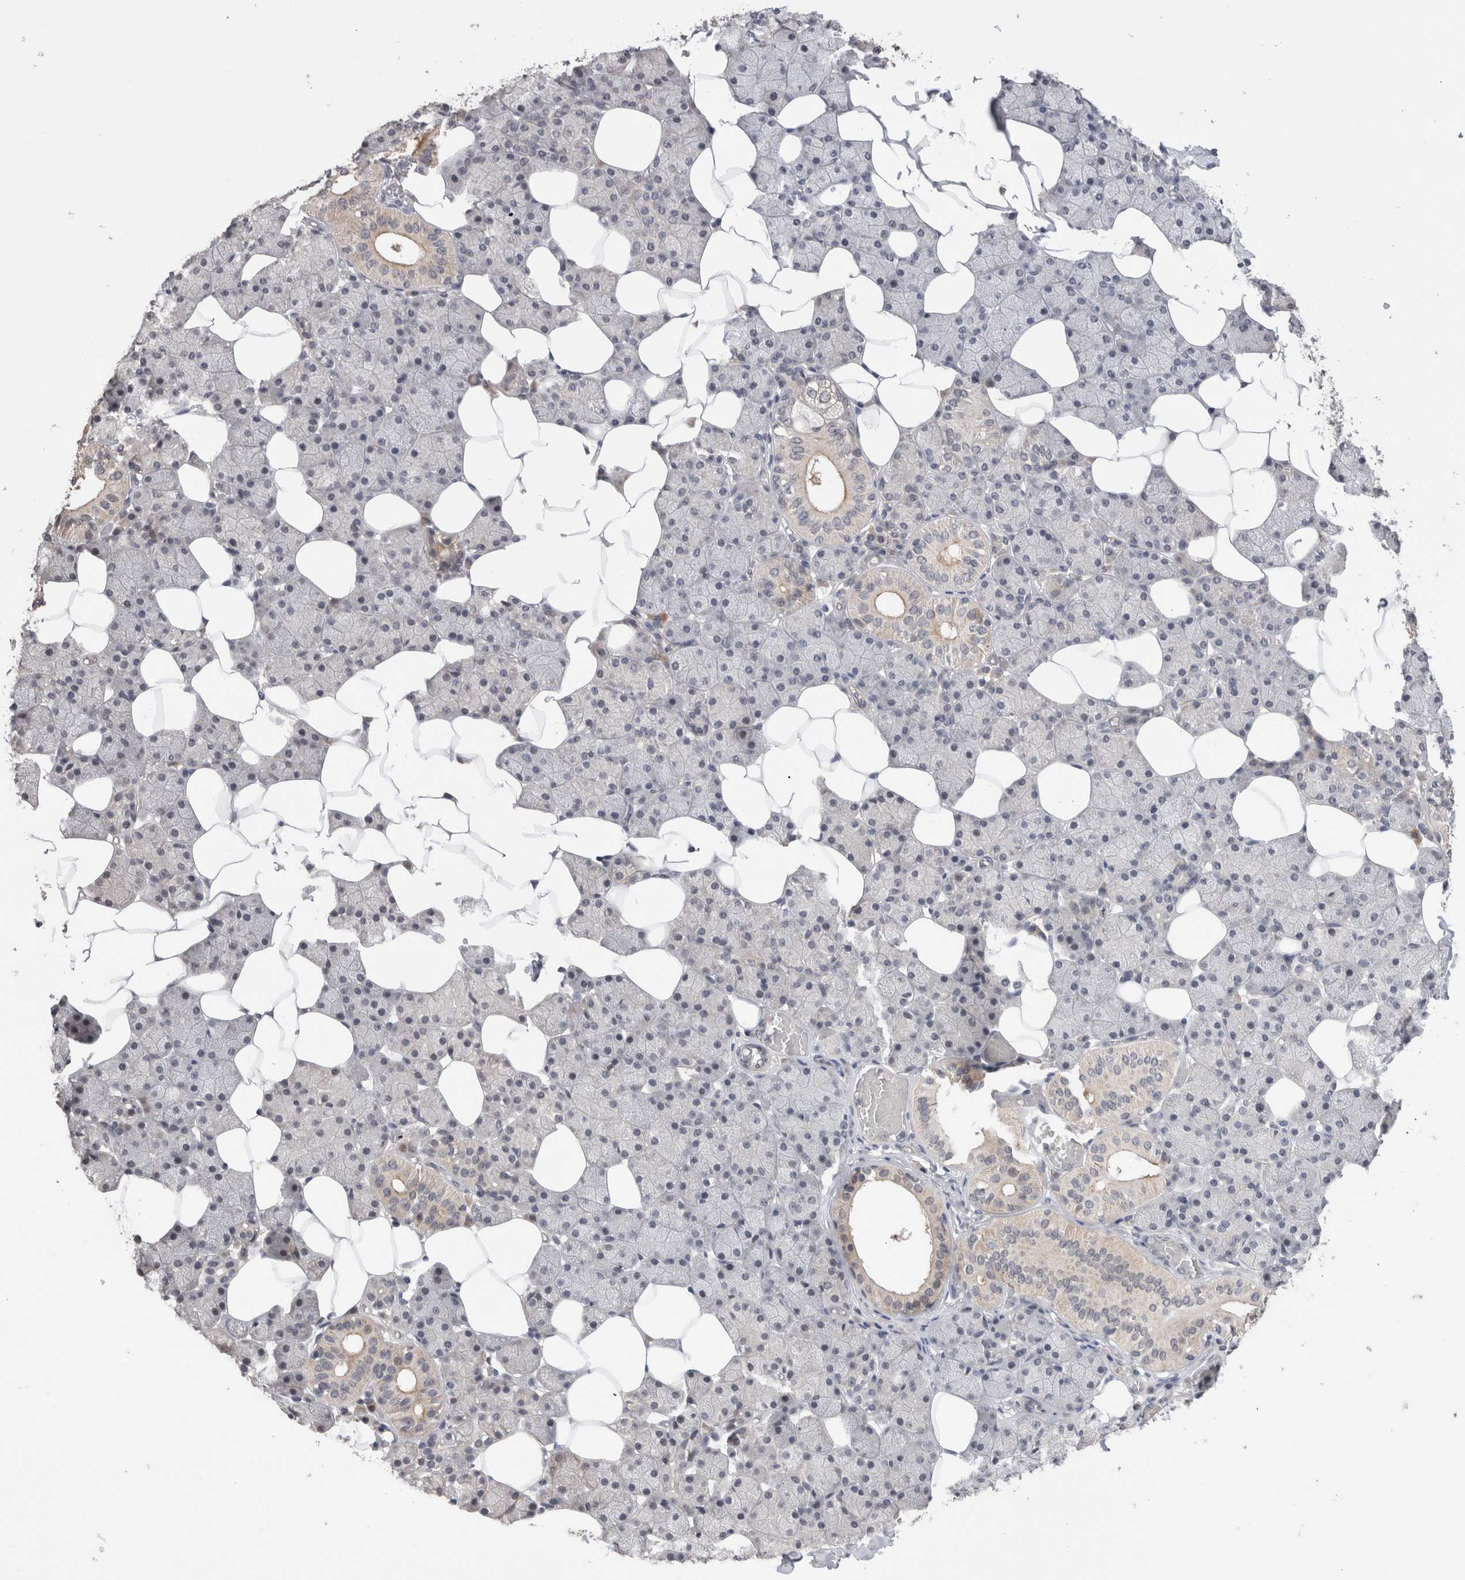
{"staining": {"intensity": "weak", "quantity": "<25%", "location": "cytoplasmic/membranous"}, "tissue": "salivary gland", "cell_type": "Glandular cells", "image_type": "normal", "snomed": [{"axis": "morphology", "description": "Normal tissue, NOS"}, {"axis": "topography", "description": "Salivary gland"}], "caption": "This is a image of immunohistochemistry (IHC) staining of benign salivary gland, which shows no positivity in glandular cells.", "gene": "CRYBG1", "patient": {"sex": "female", "age": 33}}